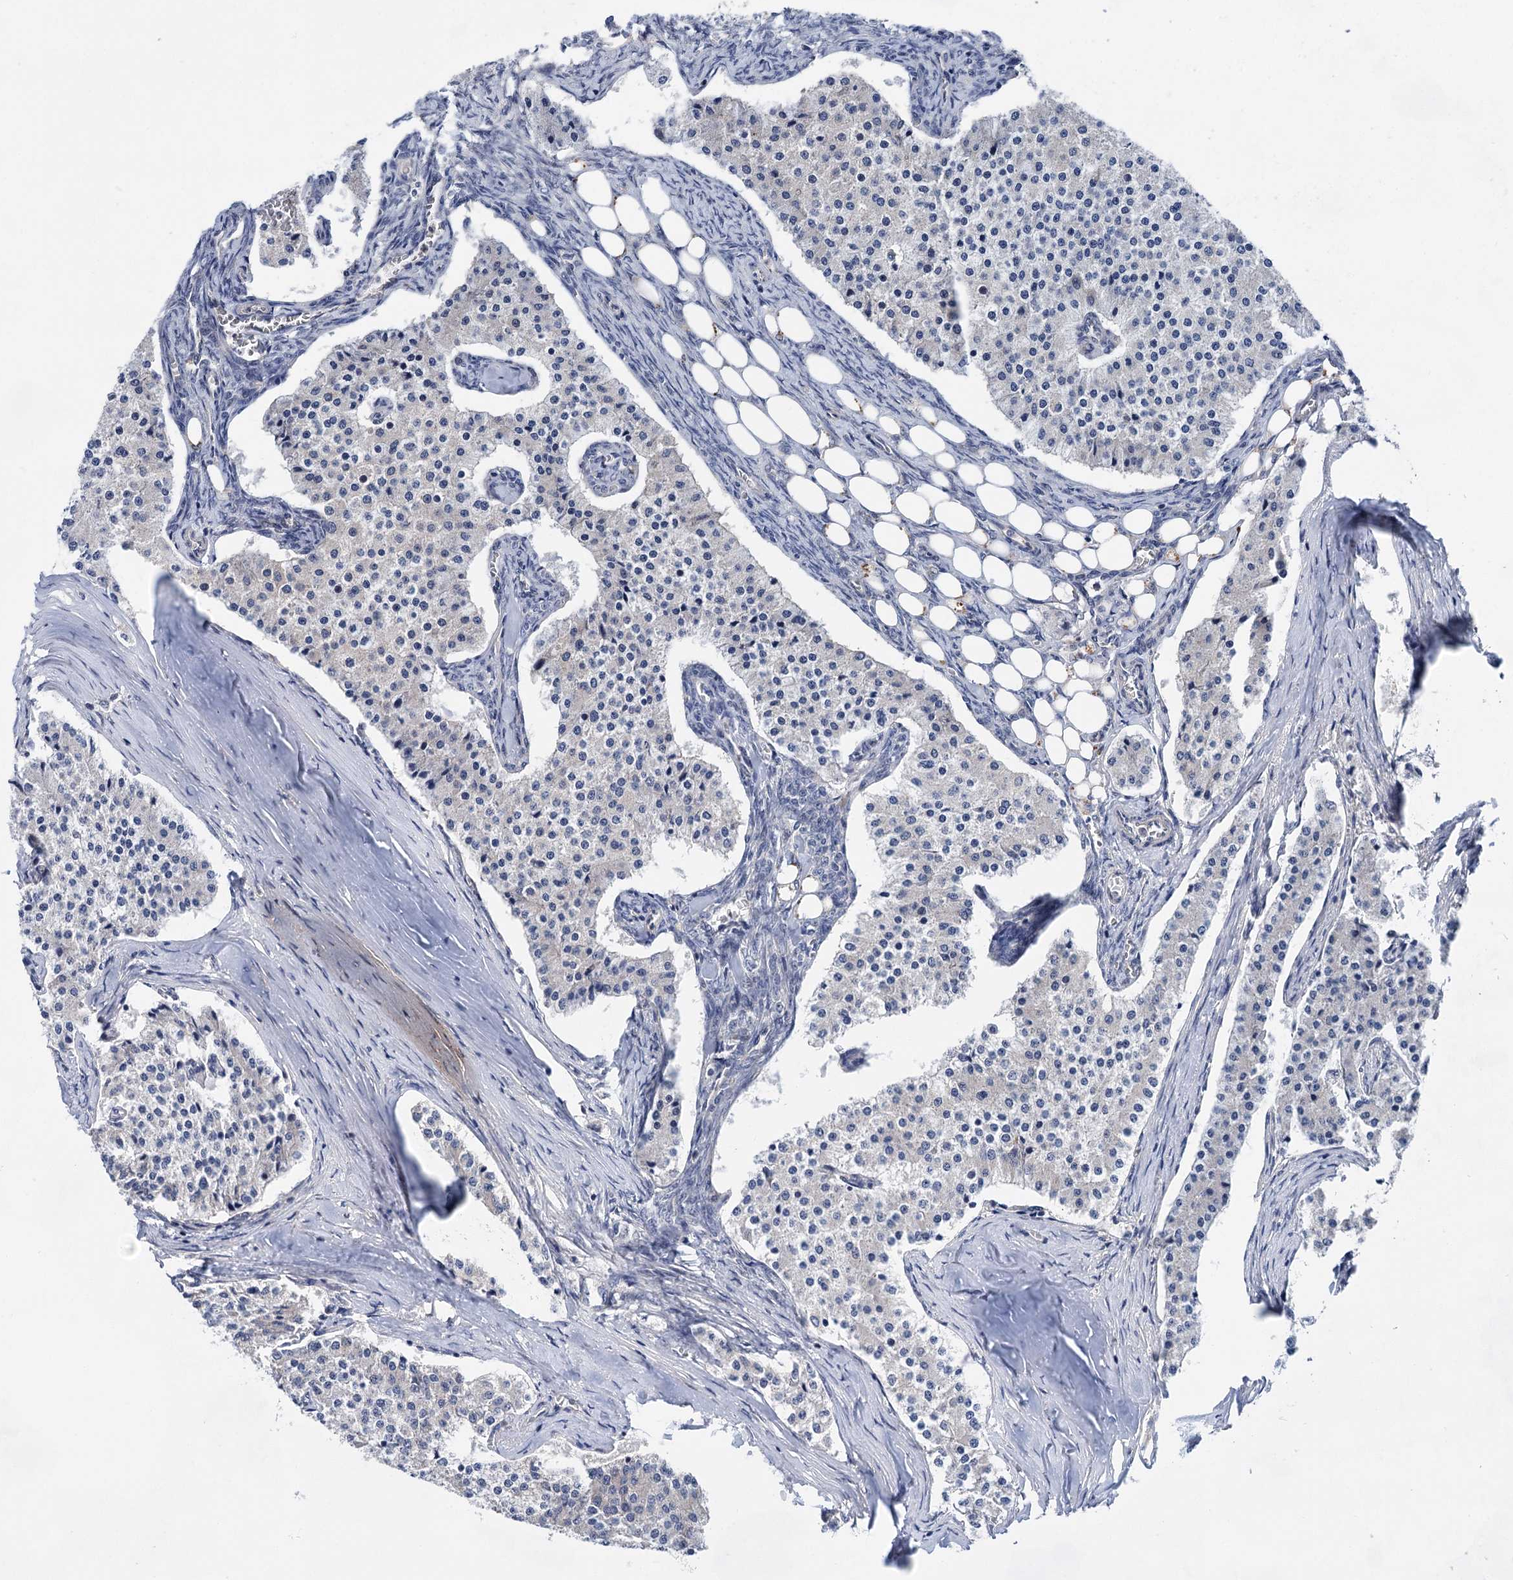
{"staining": {"intensity": "negative", "quantity": "none", "location": "none"}, "tissue": "carcinoid", "cell_type": "Tumor cells", "image_type": "cancer", "snomed": [{"axis": "morphology", "description": "Carcinoid, malignant, NOS"}, {"axis": "topography", "description": "Colon"}], "caption": "The image reveals no staining of tumor cells in carcinoid. Nuclei are stained in blue.", "gene": "MORN3", "patient": {"sex": "female", "age": 52}}